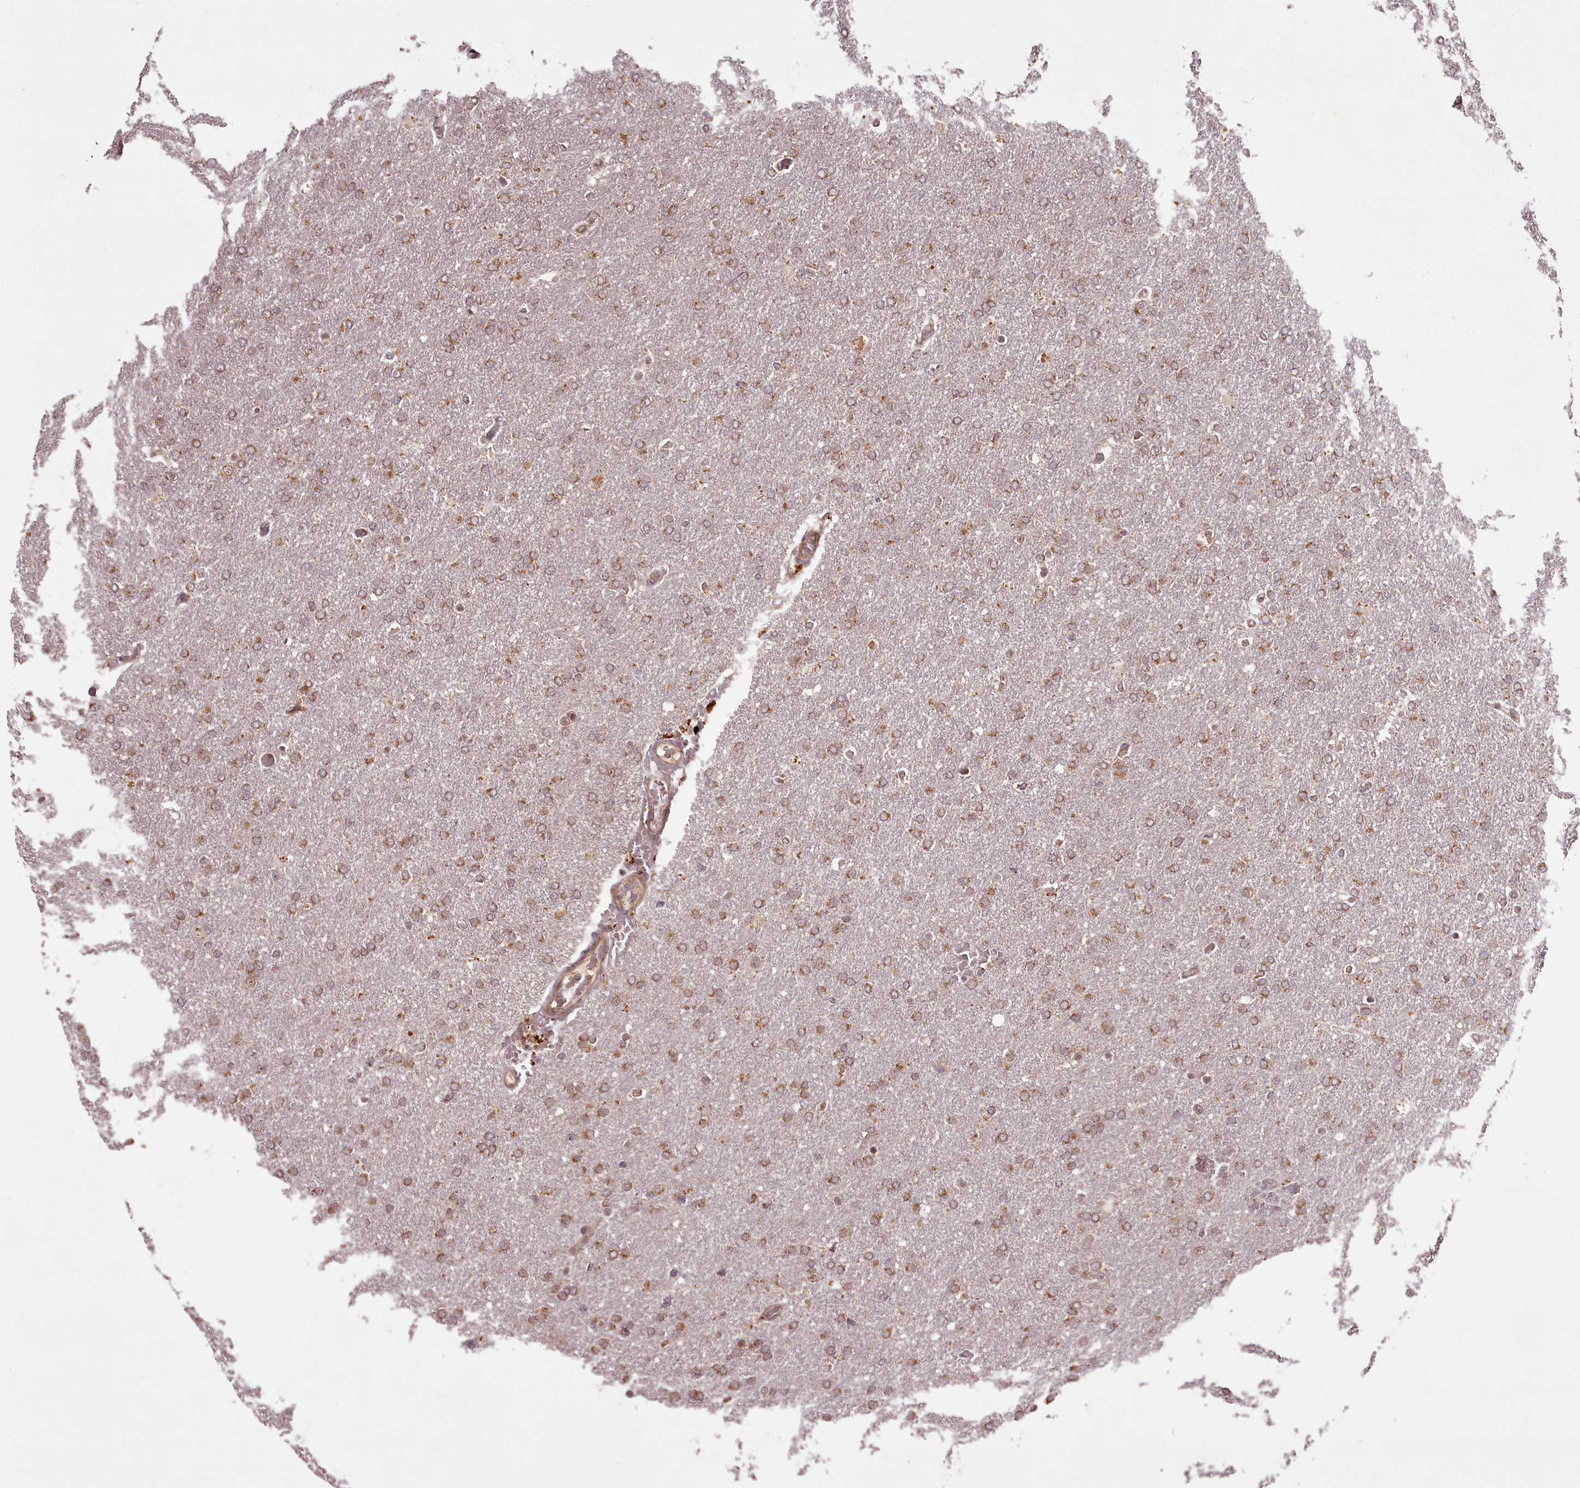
{"staining": {"intensity": "moderate", "quantity": ">75%", "location": "cytoplasmic/membranous"}, "tissue": "glioma", "cell_type": "Tumor cells", "image_type": "cancer", "snomed": [{"axis": "morphology", "description": "Glioma, malignant, High grade"}, {"axis": "topography", "description": "Brain"}], "caption": "Immunohistochemical staining of human glioma reveals medium levels of moderate cytoplasmic/membranous protein staining in about >75% of tumor cells.", "gene": "PCBP2", "patient": {"sex": "male", "age": 72}}